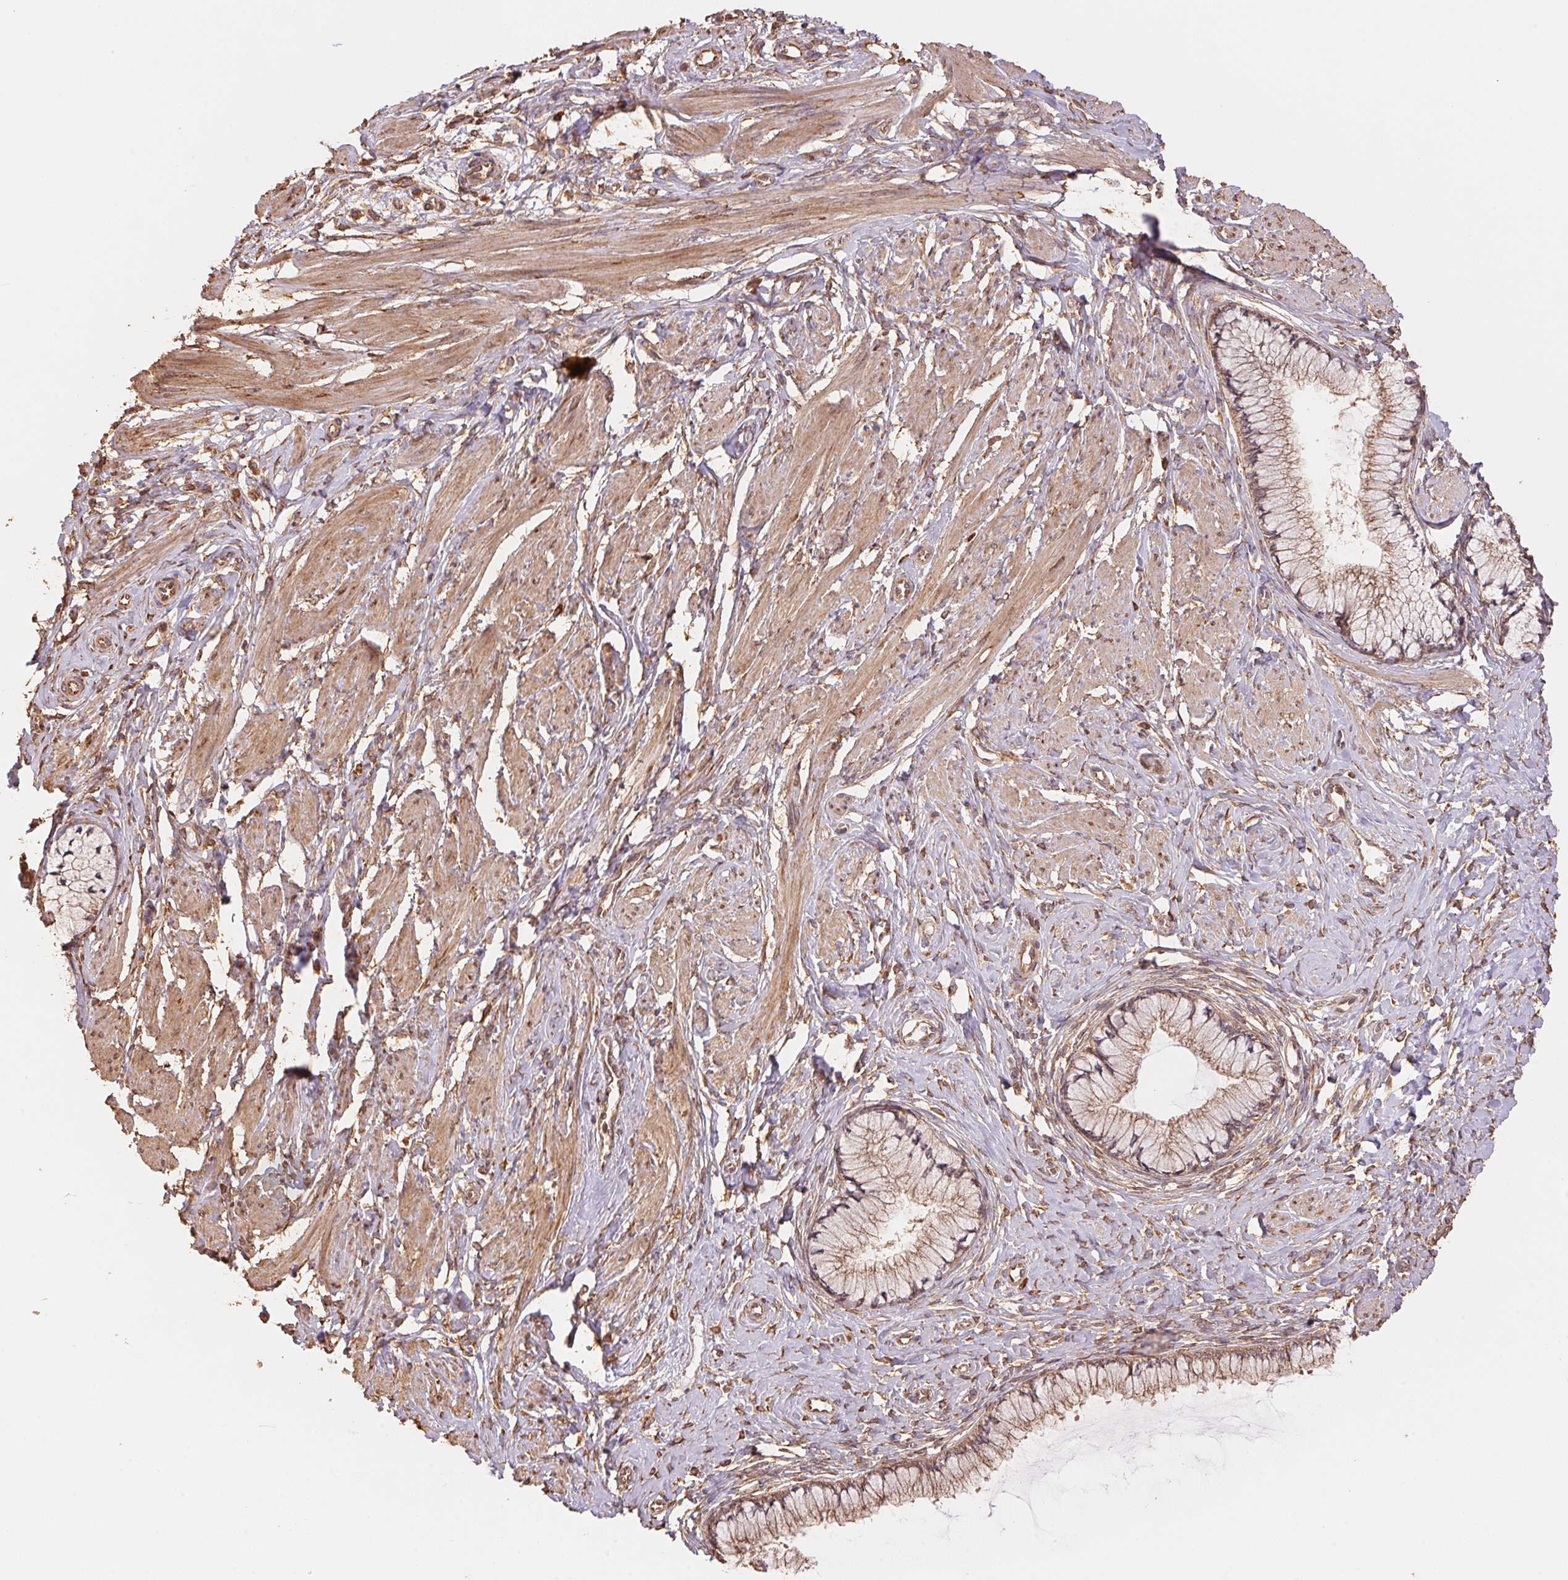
{"staining": {"intensity": "weak", "quantity": ">75%", "location": "cytoplasmic/membranous"}, "tissue": "cervix", "cell_type": "Glandular cells", "image_type": "normal", "snomed": [{"axis": "morphology", "description": "Normal tissue, NOS"}, {"axis": "topography", "description": "Cervix"}], "caption": "The histopathology image displays a brown stain indicating the presence of a protein in the cytoplasmic/membranous of glandular cells in cervix. The staining was performed using DAB, with brown indicating positive protein expression. Nuclei are stained blue with hematoxylin.", "gene": "C6orf163", "patient": {"sex": "female", "age": 37}}